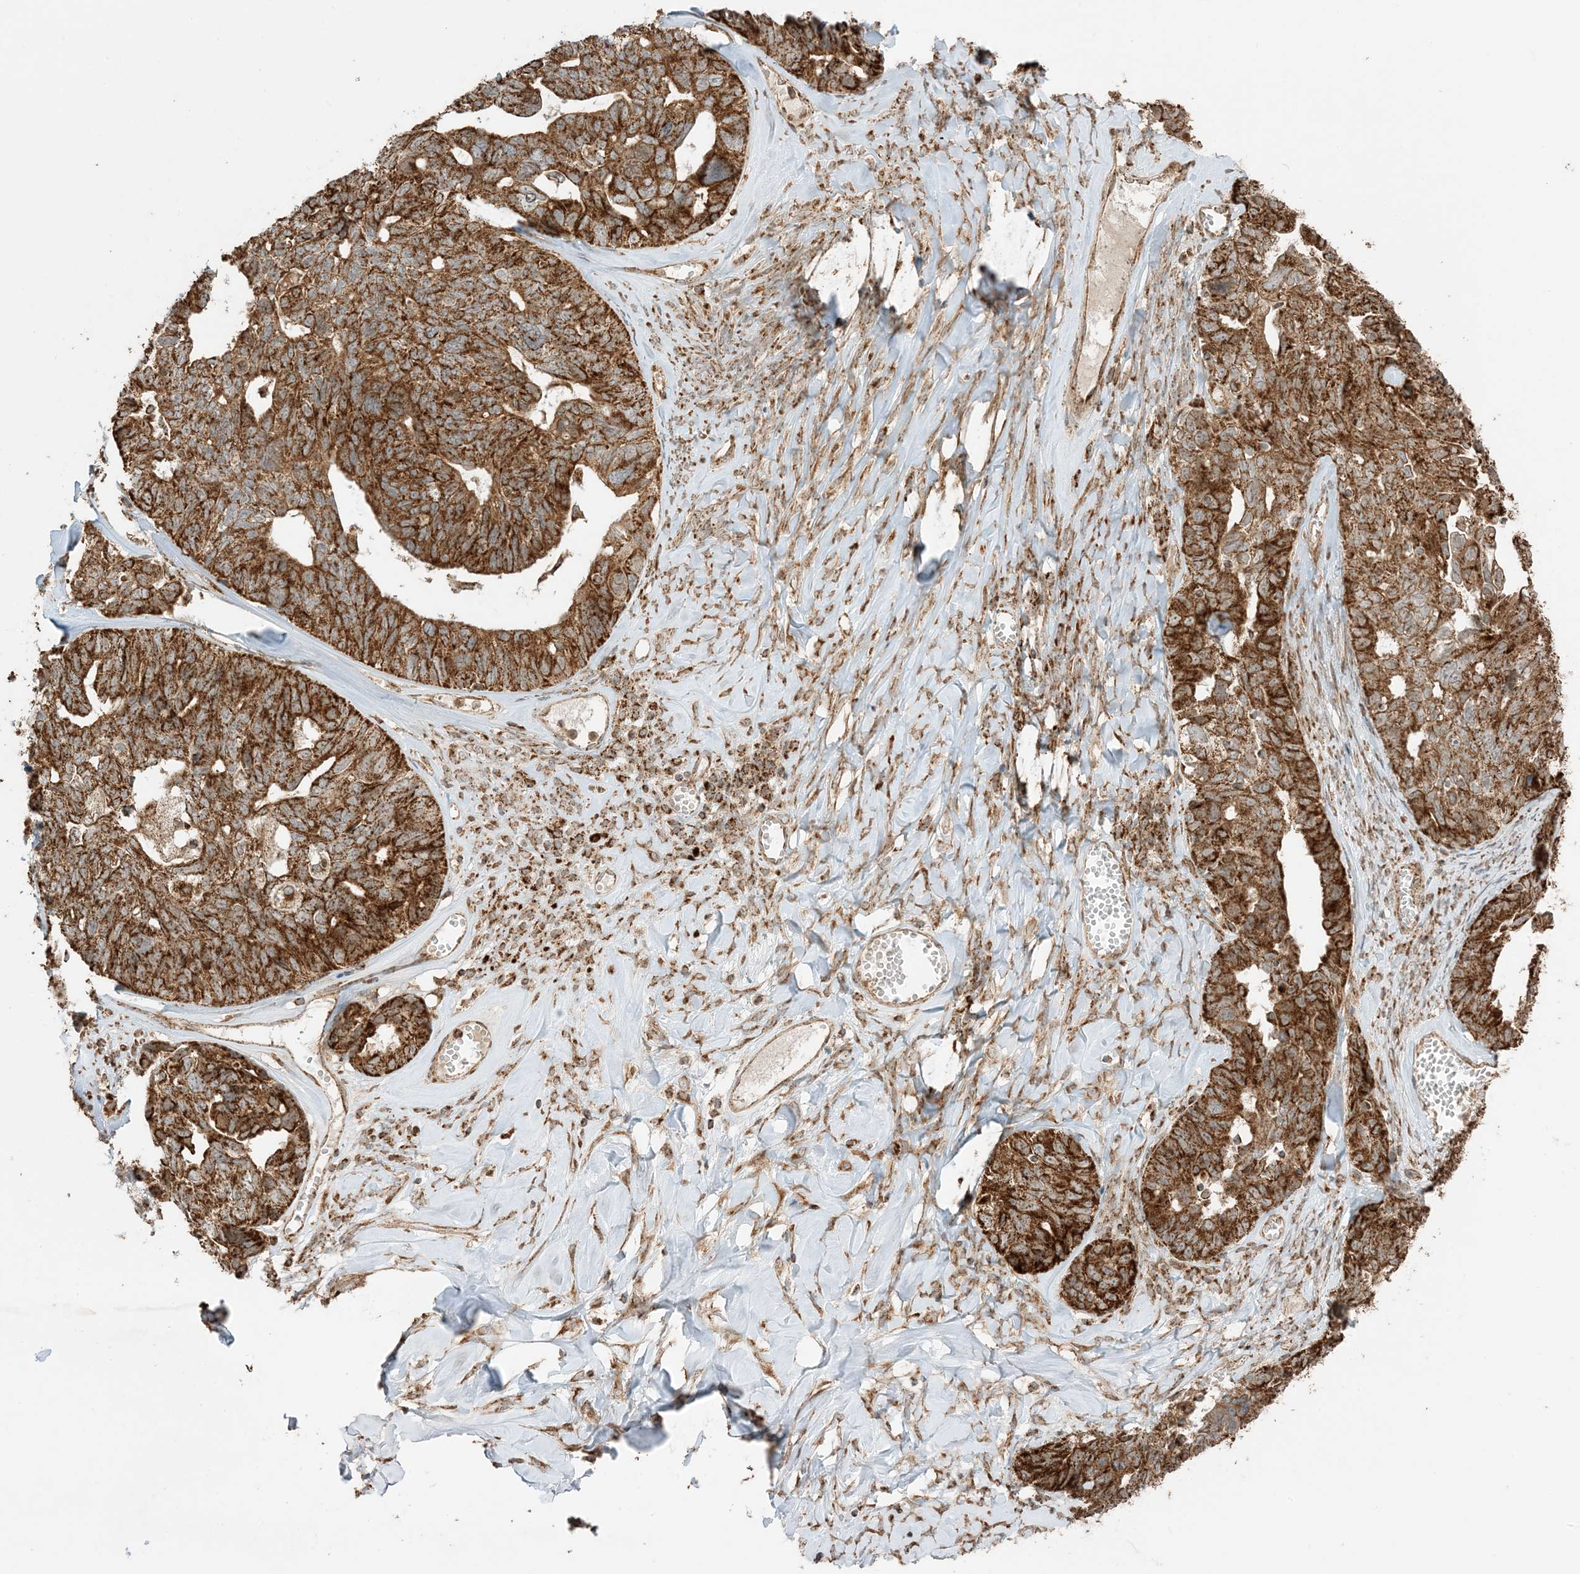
{"staining": {"intensity": "strong", "quantity": ">75%", "location": "cytoplasmic/membranous"}, "tissue": "ovarian cancer", "cell_type": "Tumor cells", "image_type": "cancer", "snomed": [{"axis": "morphology", "description": "Cystadenocarcinoma, serous, NOS"}, {"axis": "topography", "description": "Ovary"}], "caption": "Ovarian cancer (serous cystadenocarcinoma) stained with a brown dye exhibits strong cytoplasmic/membranous positive expression in approximately >75% of tumor cells.", "gene": "N4BP3", "patient": {"sex": "female", "age": 79}}